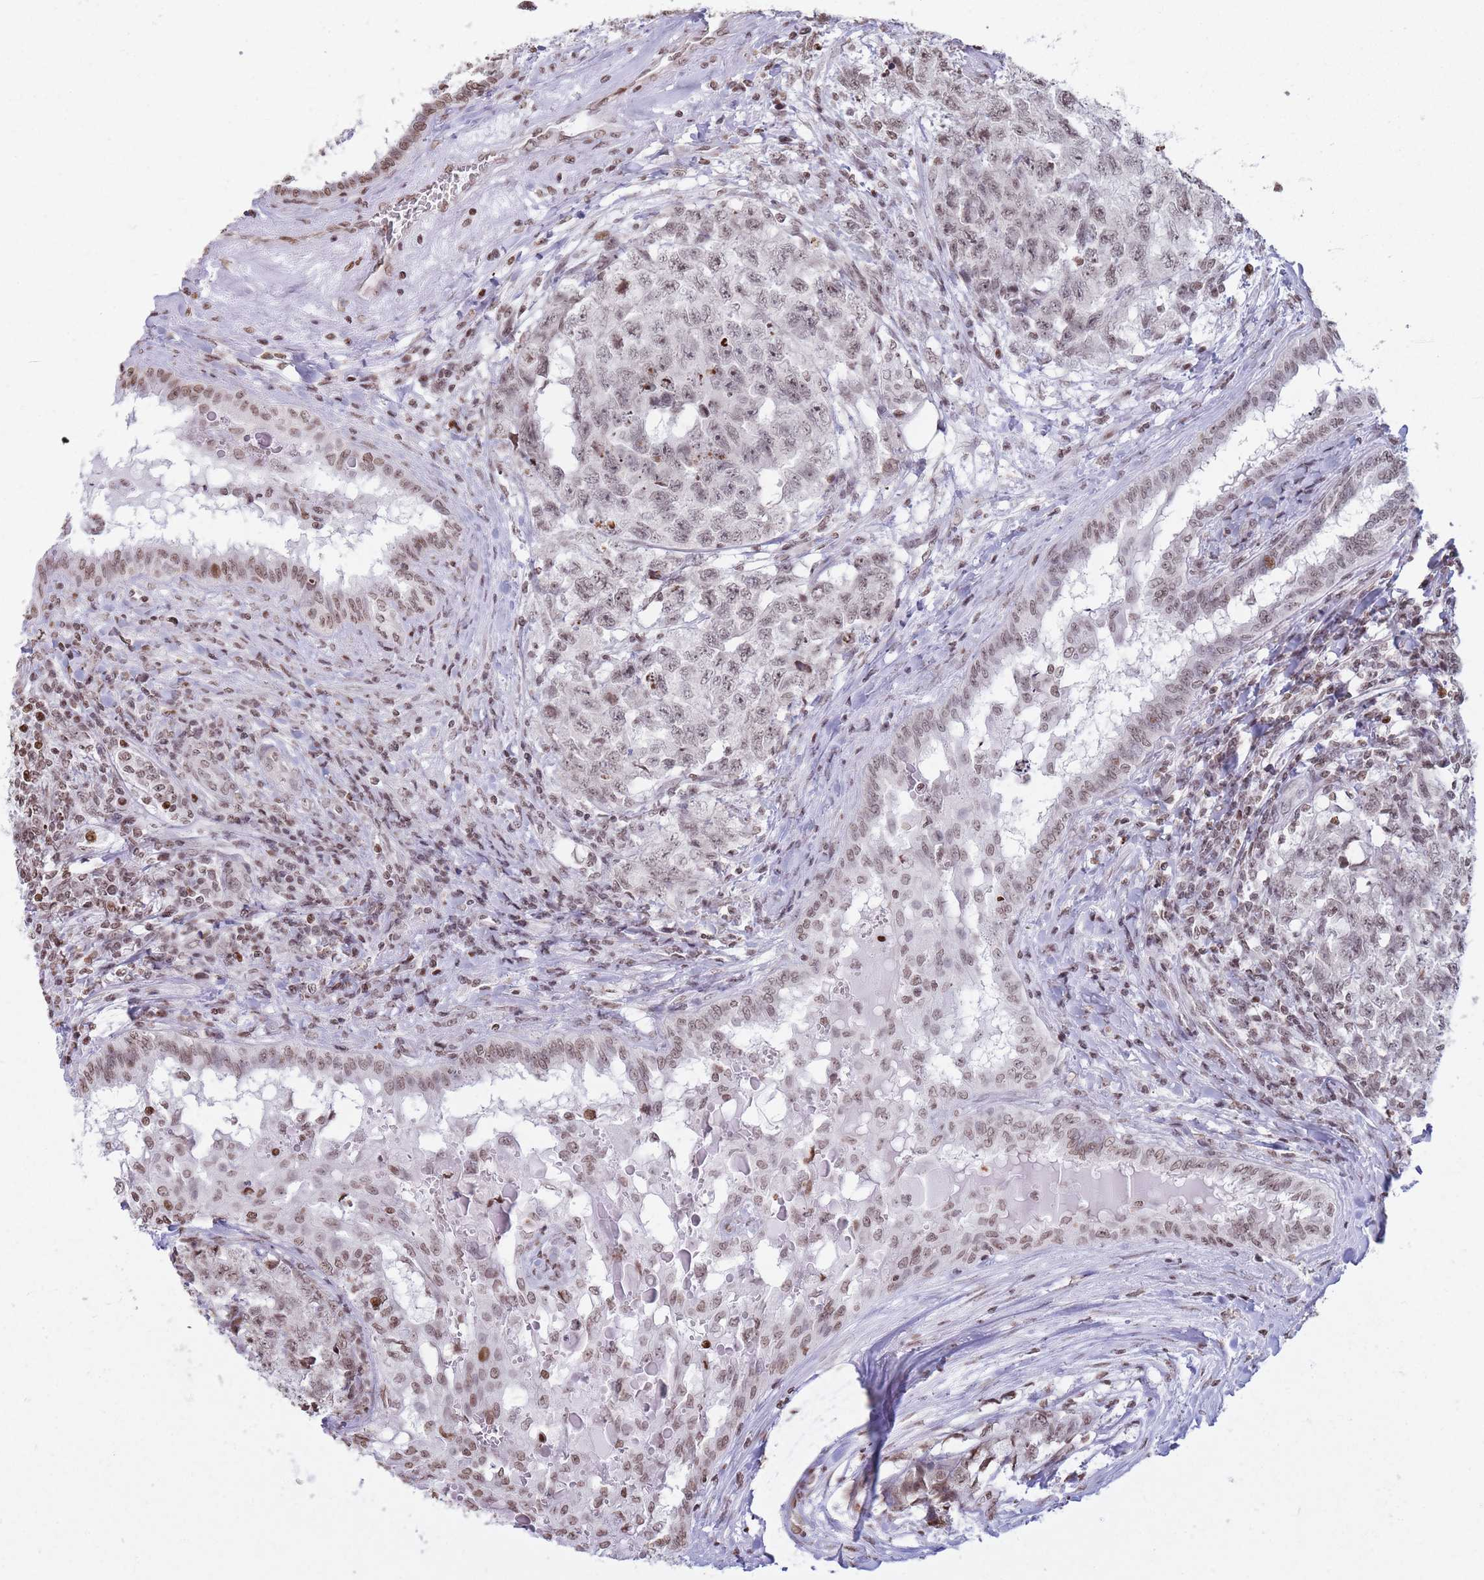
{"staining": {"intensity": "weak", "quantity": "25%-75%", "location": "nuclear"}, "tissue": "testis cancer", "cell_type": "Tumor cells", "image_type": "cancer", "snomed": [{"axis": "morphology", "description": "Carcinoma, Embryonal, NOS"}, {"axis": "topography", "description": "Testis"}], "caption": "Human testis embryonal carcinoma stained with a protein marker shows weak staining in tumor cells.", "gene": "SHISAL1", "patient": {"sex": "male", "age": 31}}